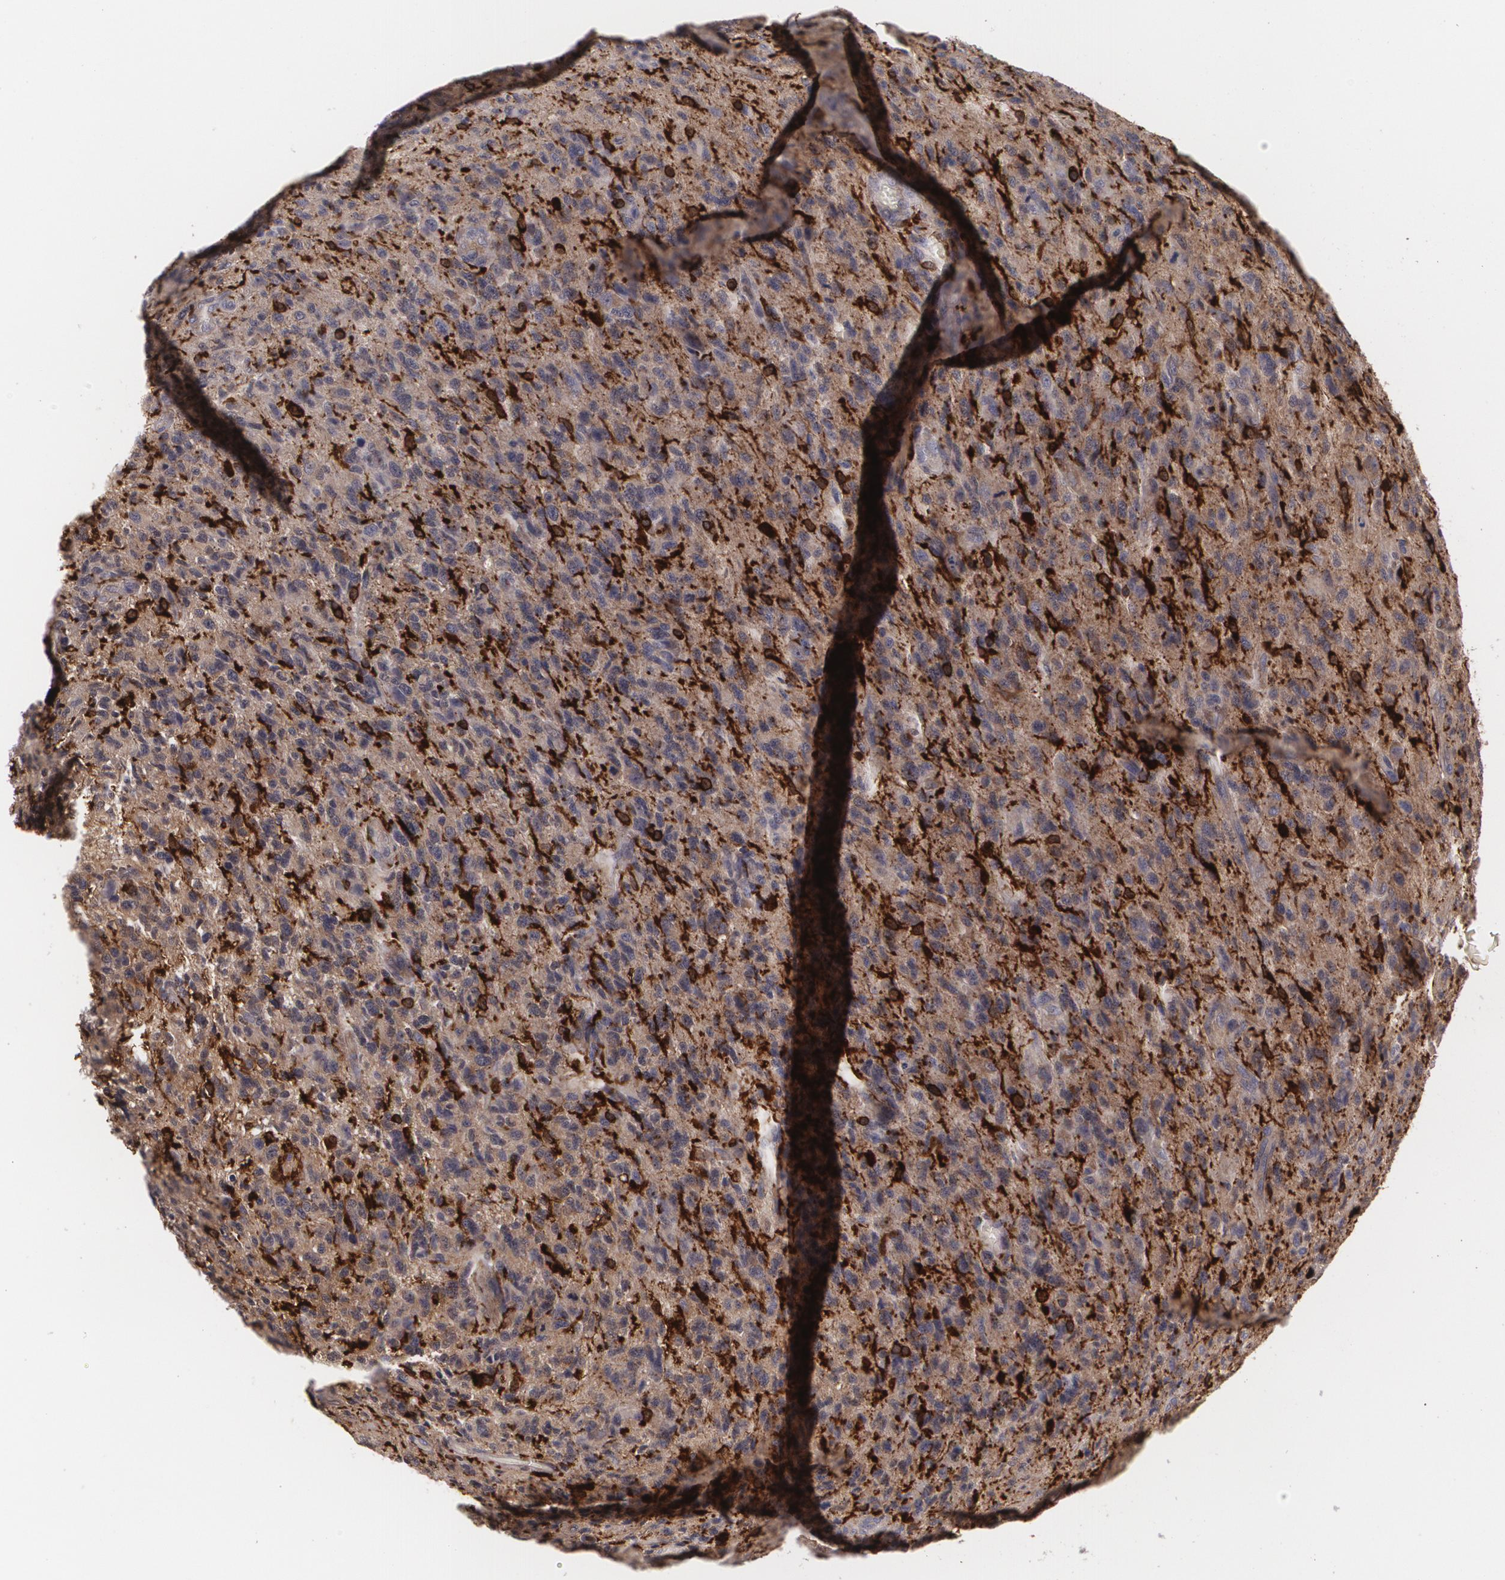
{"staining": {"intensity": "strong", "quantity": "25%-75%", "location": "cytoplasmic/membranous"}, "tissue": "glioma", "cell_type": "Tumor cells", "image_type": "cancer", "snomed": [{"axis": "morphology", "description": "Glioma, malignant, High grade"}, {"axis": "topography", "description": "Brain"}], "caption": "A brown stain labels strong cytoplasmic/membranous staining of a protein in human malignant glioma (high-grade) tumor cells. (DAB = brown stain, brightfield microscopy at high magnification).", "gene": "BIN1", "patient": {"sex": "male", "age": 36}}